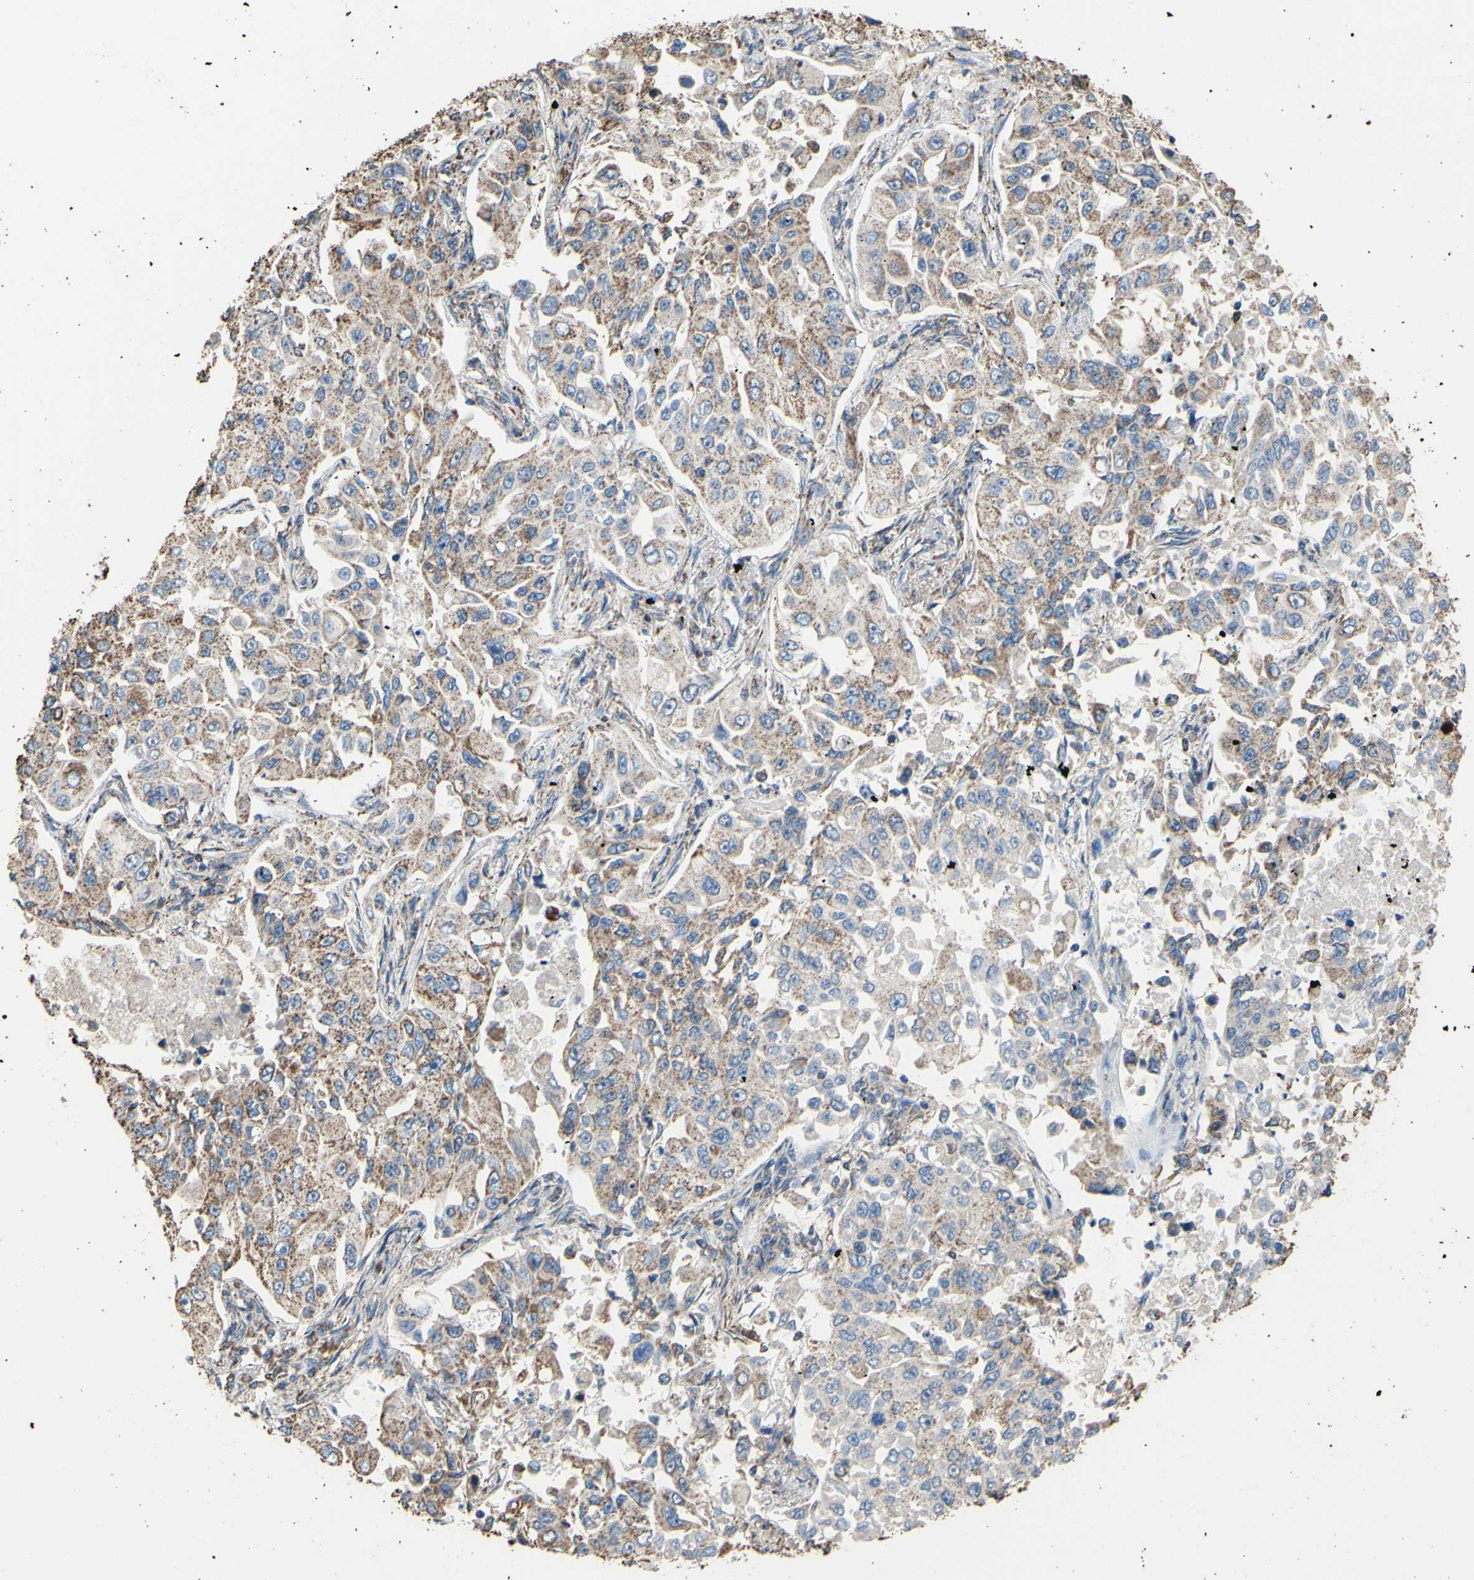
{"staining": {"intensity": "weak", "quantity": ">75%", "location": "cytoplasmic/membranous"}, "tissue": "lung cancer", "cell_type": "Tumor cells", "image_type": "cancer", "snomed": [{"axis": "morphology", "description": "Adenocarcinoma, NOS"}, {"axis": "topography", "description": "Lung"}], "caption": "A brown stain labels weak cytoplasmic/membranous staining of a protein in human lung adenocarcinoma tumor cells.", "gene": "CMKLR2", "patient": {"sex": "male", "age": 84}}